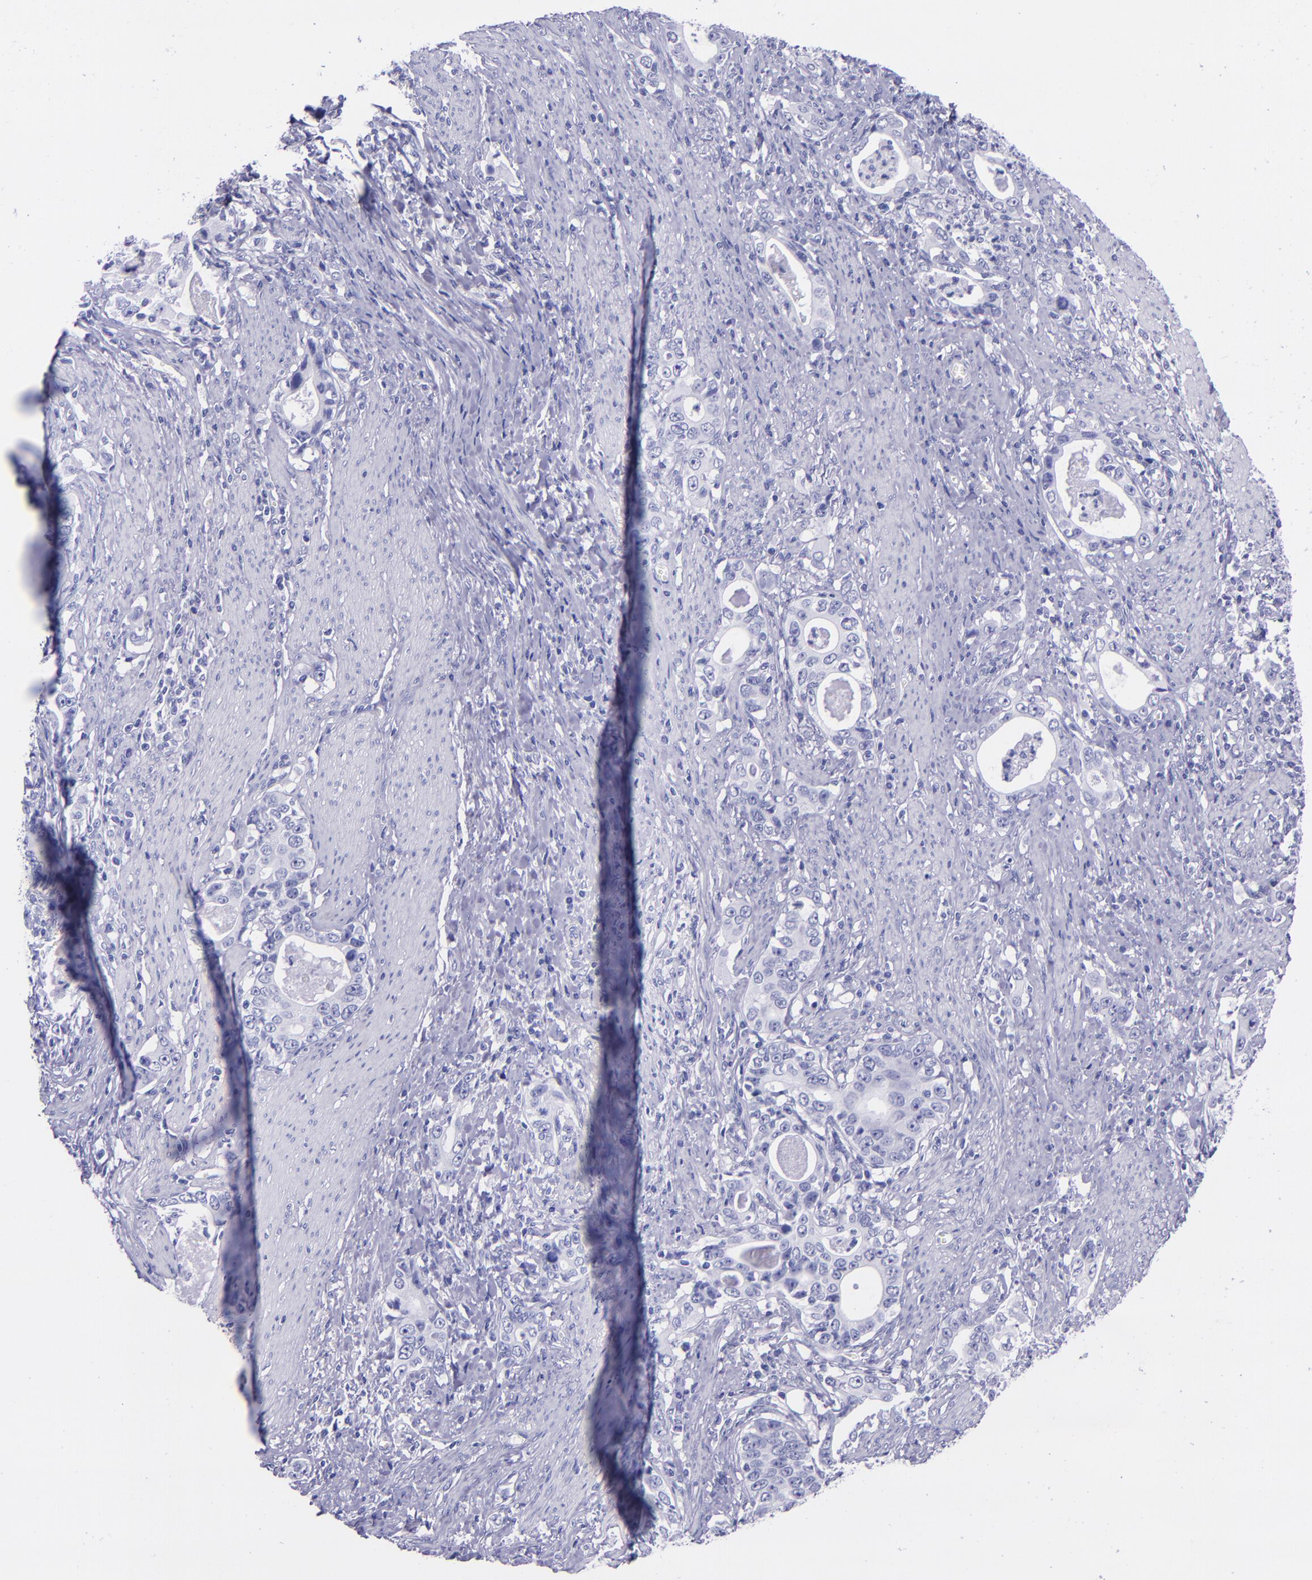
{"staining": {"intensity": "negative", "quantity": "none", "location": "none"}, "tissue": "stomach cancer", "cell_type": "Tumor cells", "image_type": "cancer", "snomed": [{"axis": "morphology", "description": "Adenocarcinoma, NOS"}, {"axis": "topography", "description": "Stomach, lower"}], "caption": "Immunohistochemistry of human adenocarcinoma (stomach) demonstrates no expression in tumor cells.", "gene": "MBP", "patient": {"sex": "female", "age": 72}}